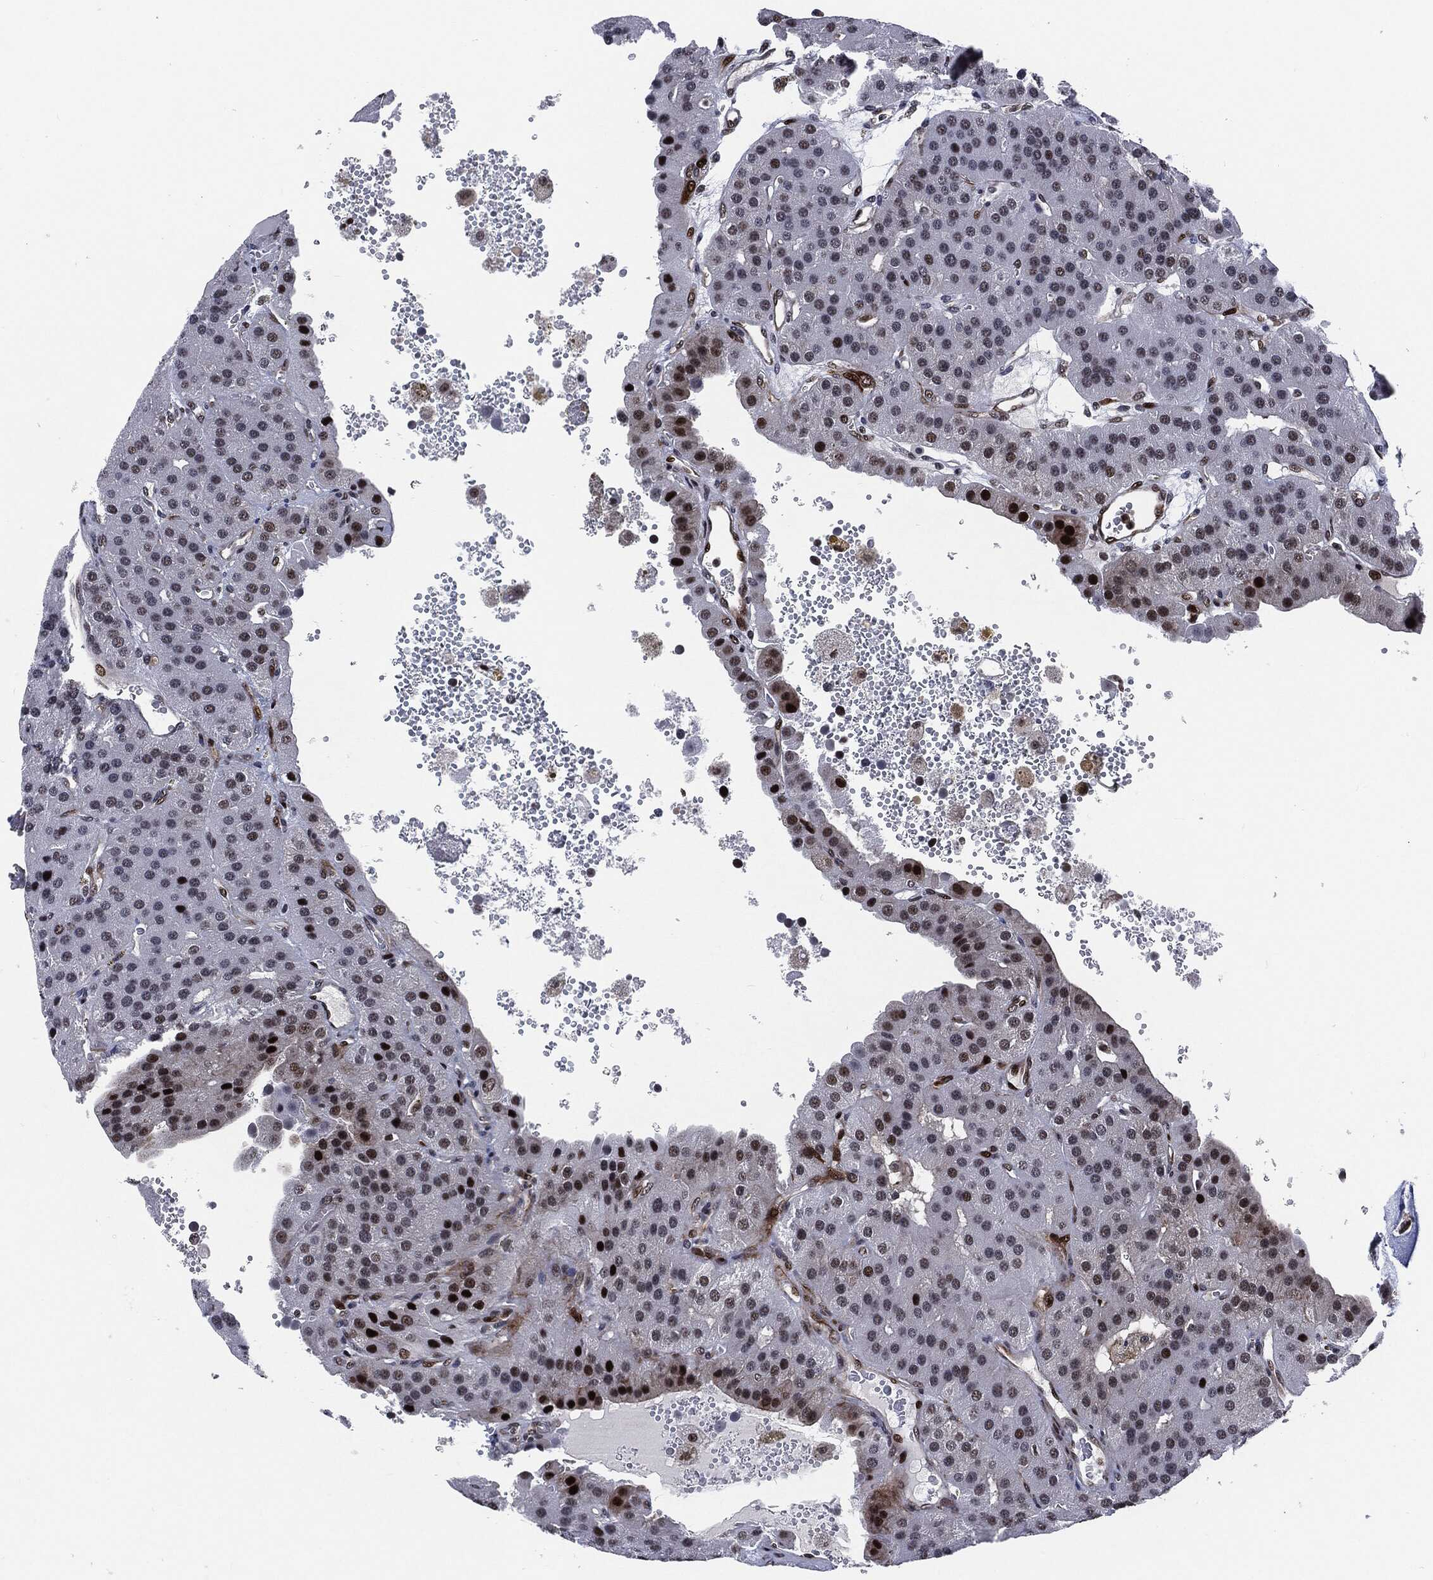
{"staining": {"intensity": "strong", "quantity": "<25%", "location": "nuclear"}, "tissue": "parathyroid gland", "cell_type": "Glandular cells", "image_type": "normal", "snomed": [{"axis": "morphology", "description": "Normal tissue, NOS"}, {"axis": "morphology", "description": "Adenoma, NOS"}, {"axis": "topography", "description": "Parathyroid gland"}], "caption": "IHC photomicrograph of normal parathyroid gland stained for a protein (brown), which reveals medium levels of strong nuclear positivity in about <25% of glandular cells.", "gene": "AKT2", "patient": {"sex": "female", "age": 86}}